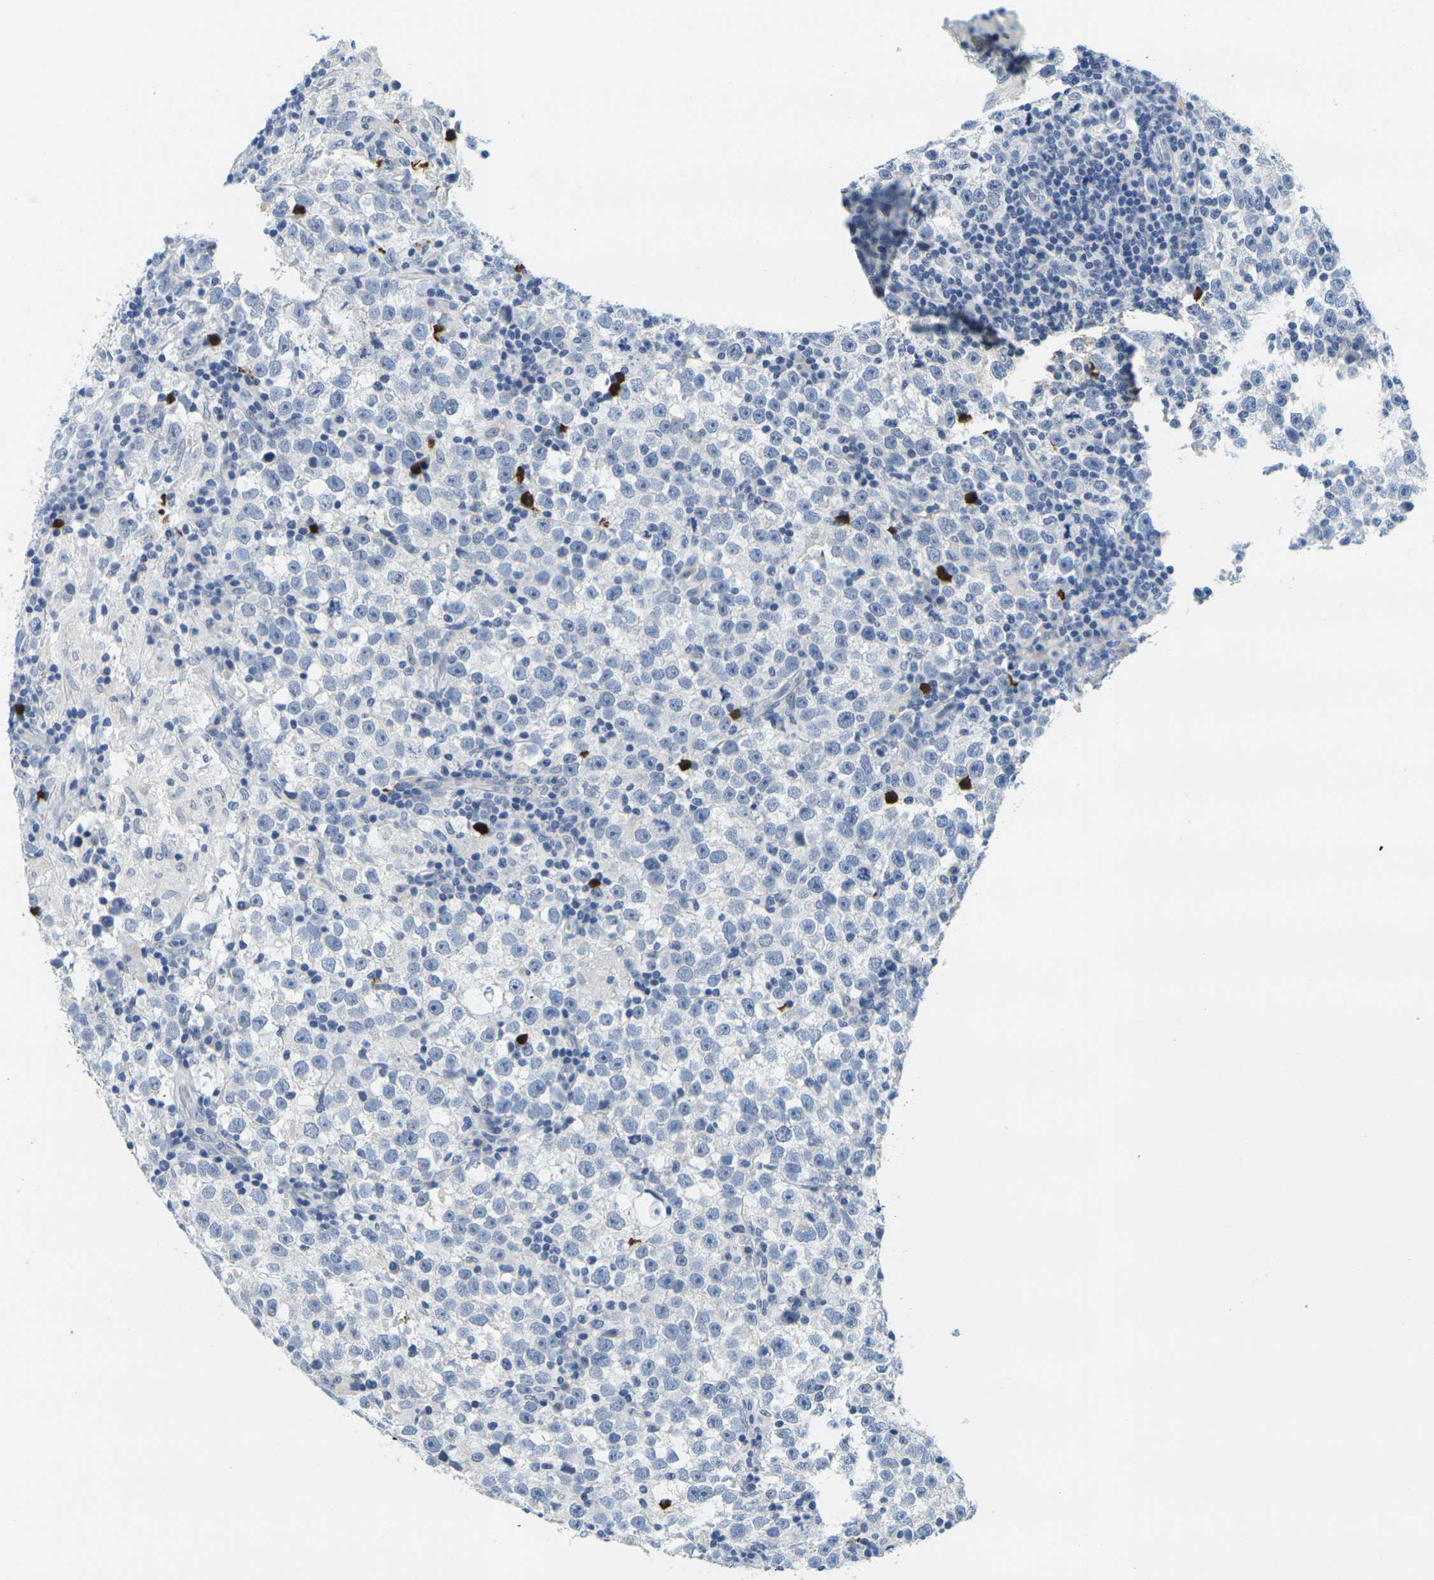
{"staining": {"intensity": "negative", "quantity": "none", "location": "none"}, "tissue": "testis cancer", "cell_type": "Tumor cells", "image_type": "cancer", "snomed": [{"axis": "morphology", "description": "Seminoma, NOS"}, {"axis": "topography", "description": "Testis"}], "caption": "IHC of testis seminoma shows no expression in tumor cells.", "gene": "GPR15", "patient": {"sex": "male", "age": 43}}